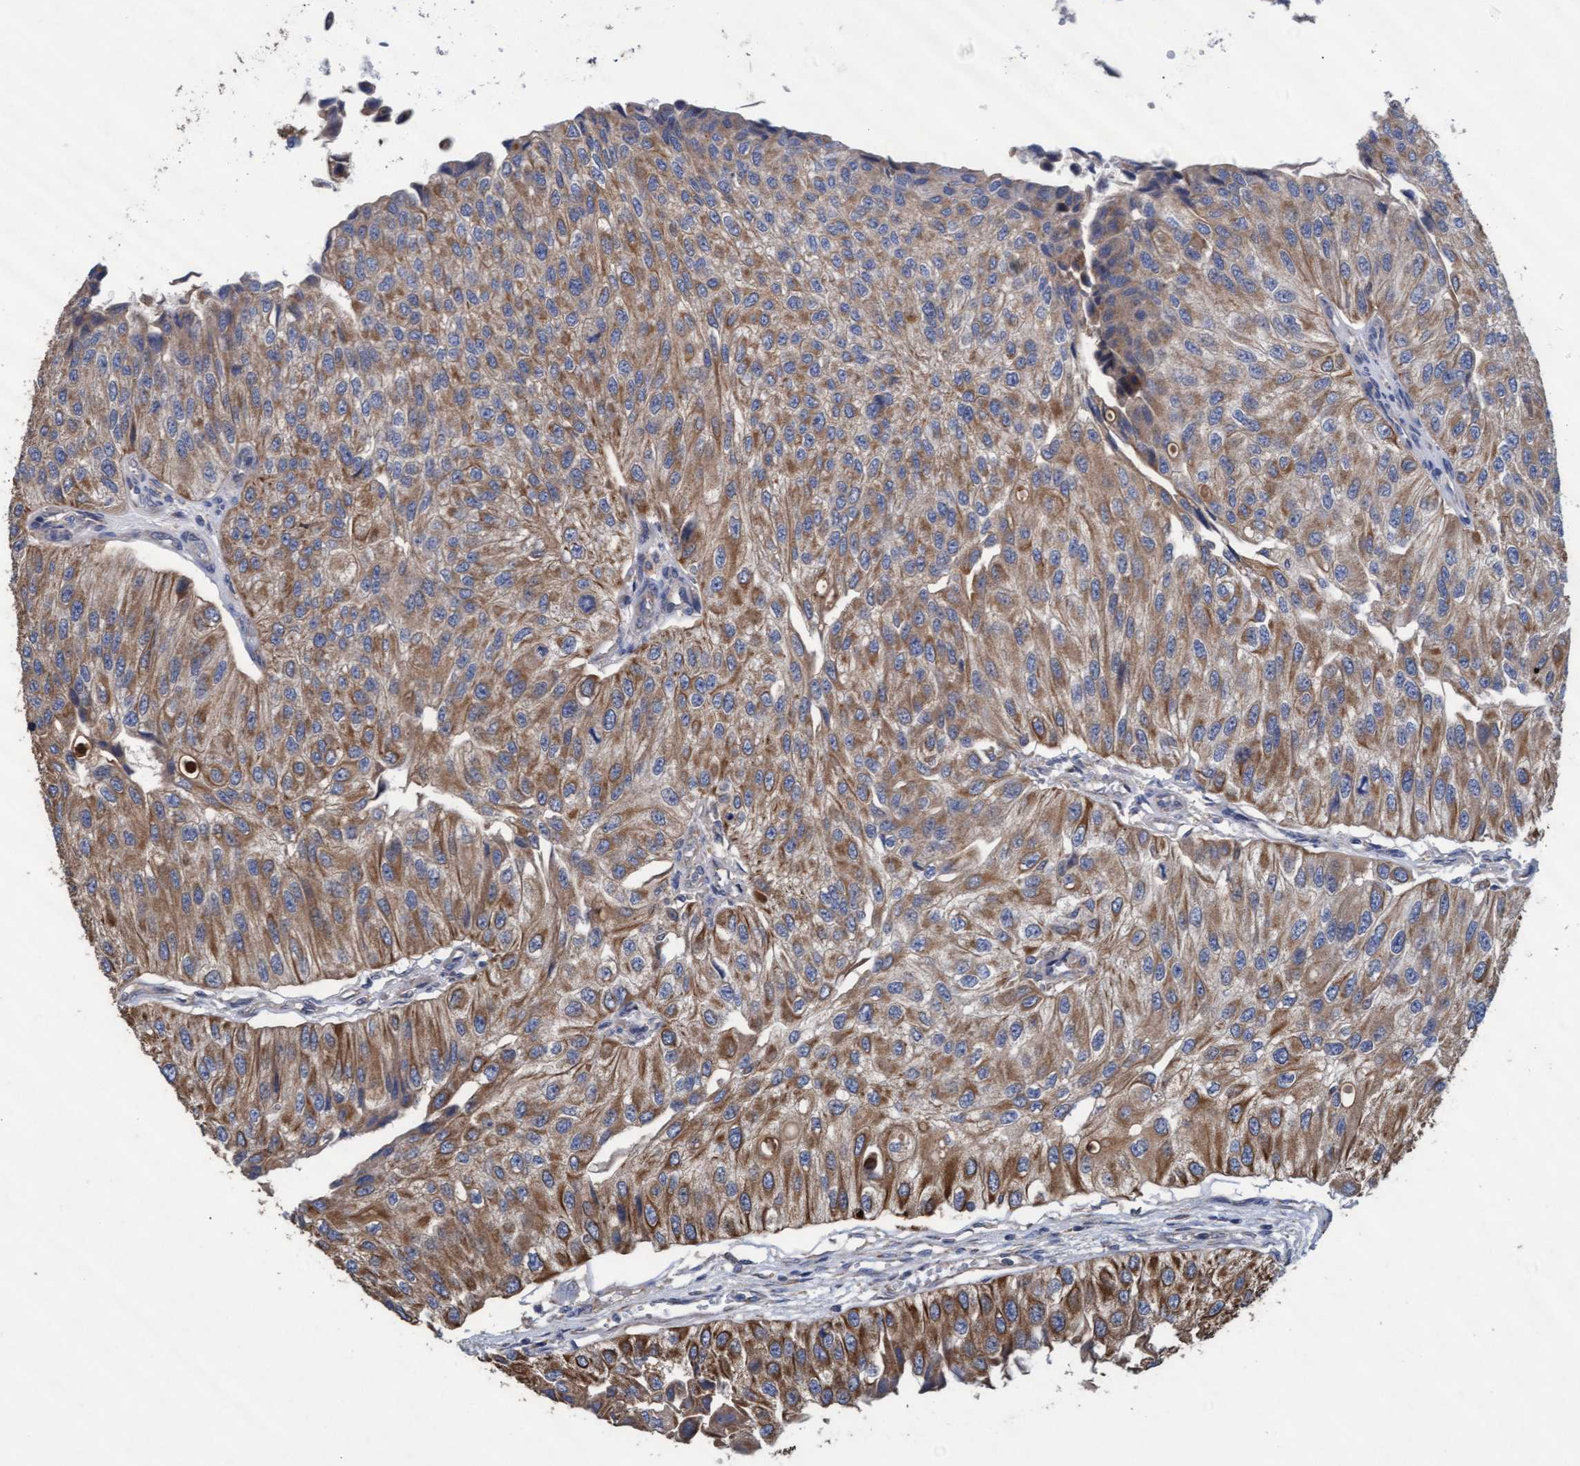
{"staining": {"intensity": "moderate", "quantity": ">75%", "location": "cytoplasmic/membranous"}, "tissue": "urothelial cancer", "cell_type": "Tumor cells", "image_type": "cancer", "snomed": [{"axis": "morphology", "description": "Urothelial carcinoma, High grade"}, {"axis": "topography", "description": "Kidney"}, {"axis": "topography", "description": "Urinary bladder"}], "caption": "About >75% of tumor cells in urothelial cancer demonstrate moderate cytoplasmic/membranous protein staining as visualized by brown immunohistochemical staining.", "gene": "MRPL38", "patient": {"sex": "male", "age": 77}}